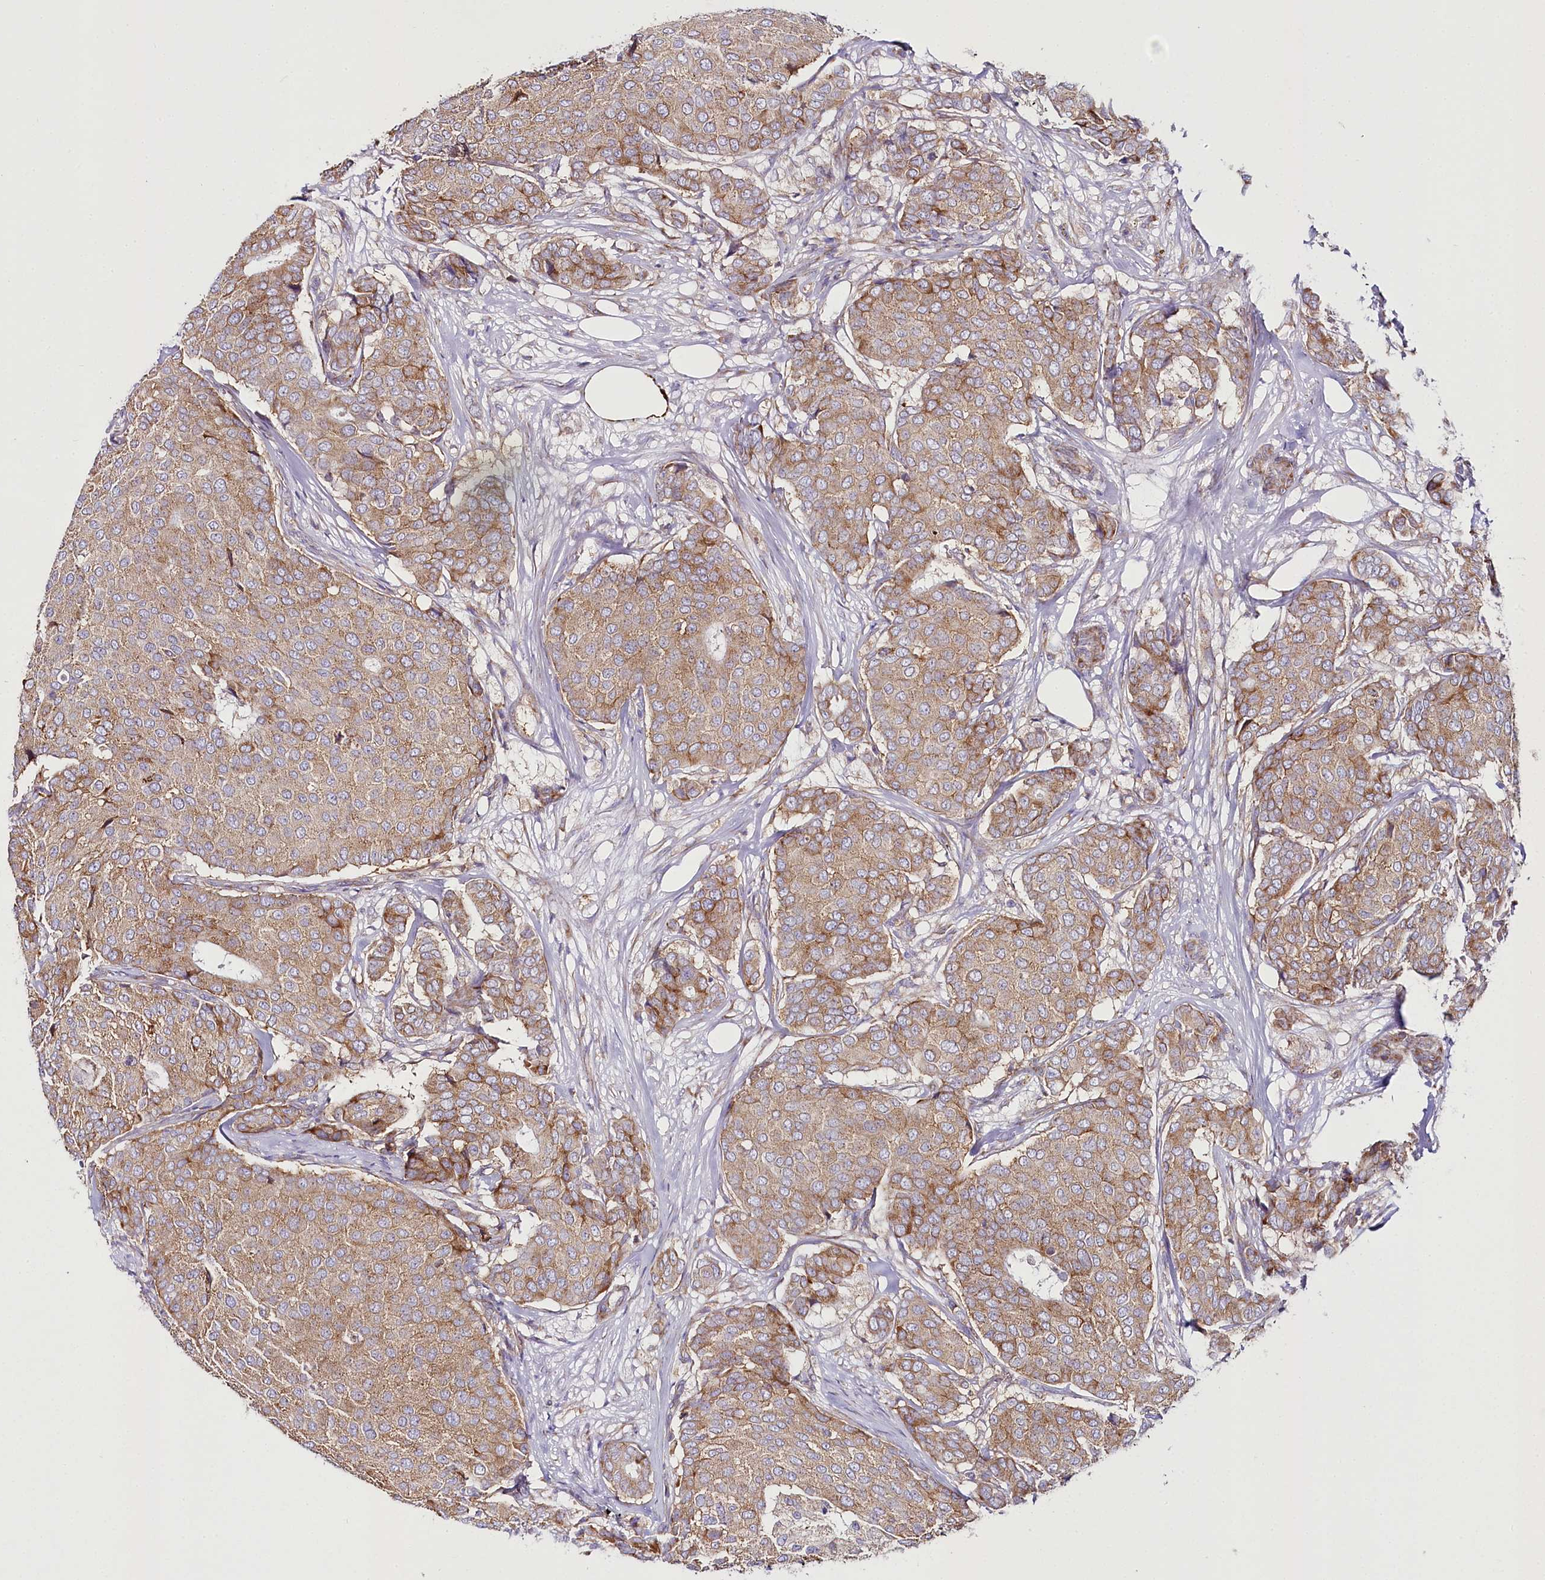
{"staining": {"intensity": "moderate", "quantity": ">75%", "location": "cytoplasmic/membranous"}, "tissue": "breast cancer", "cell_type": "Tumor cells", "image_type": "cancer", "snomed": [{"axis": "morphology", "description": "Duct carcinoma"}, {"axis": "topography", "description": "Breast"}], "caption": "Immunohistochemistry histopathology image of neoplastic tissue: breast cancer stained using immunohistochemistry (IHC) reveals medium levels of moderate protein expression localized specifically in the cytoplasmic/membranous of tumor cells, appearing as a cytoplasmic/membranous brown color.", "gene": "THUMPD3", "patient": {"sex": "female", "age": 75}}